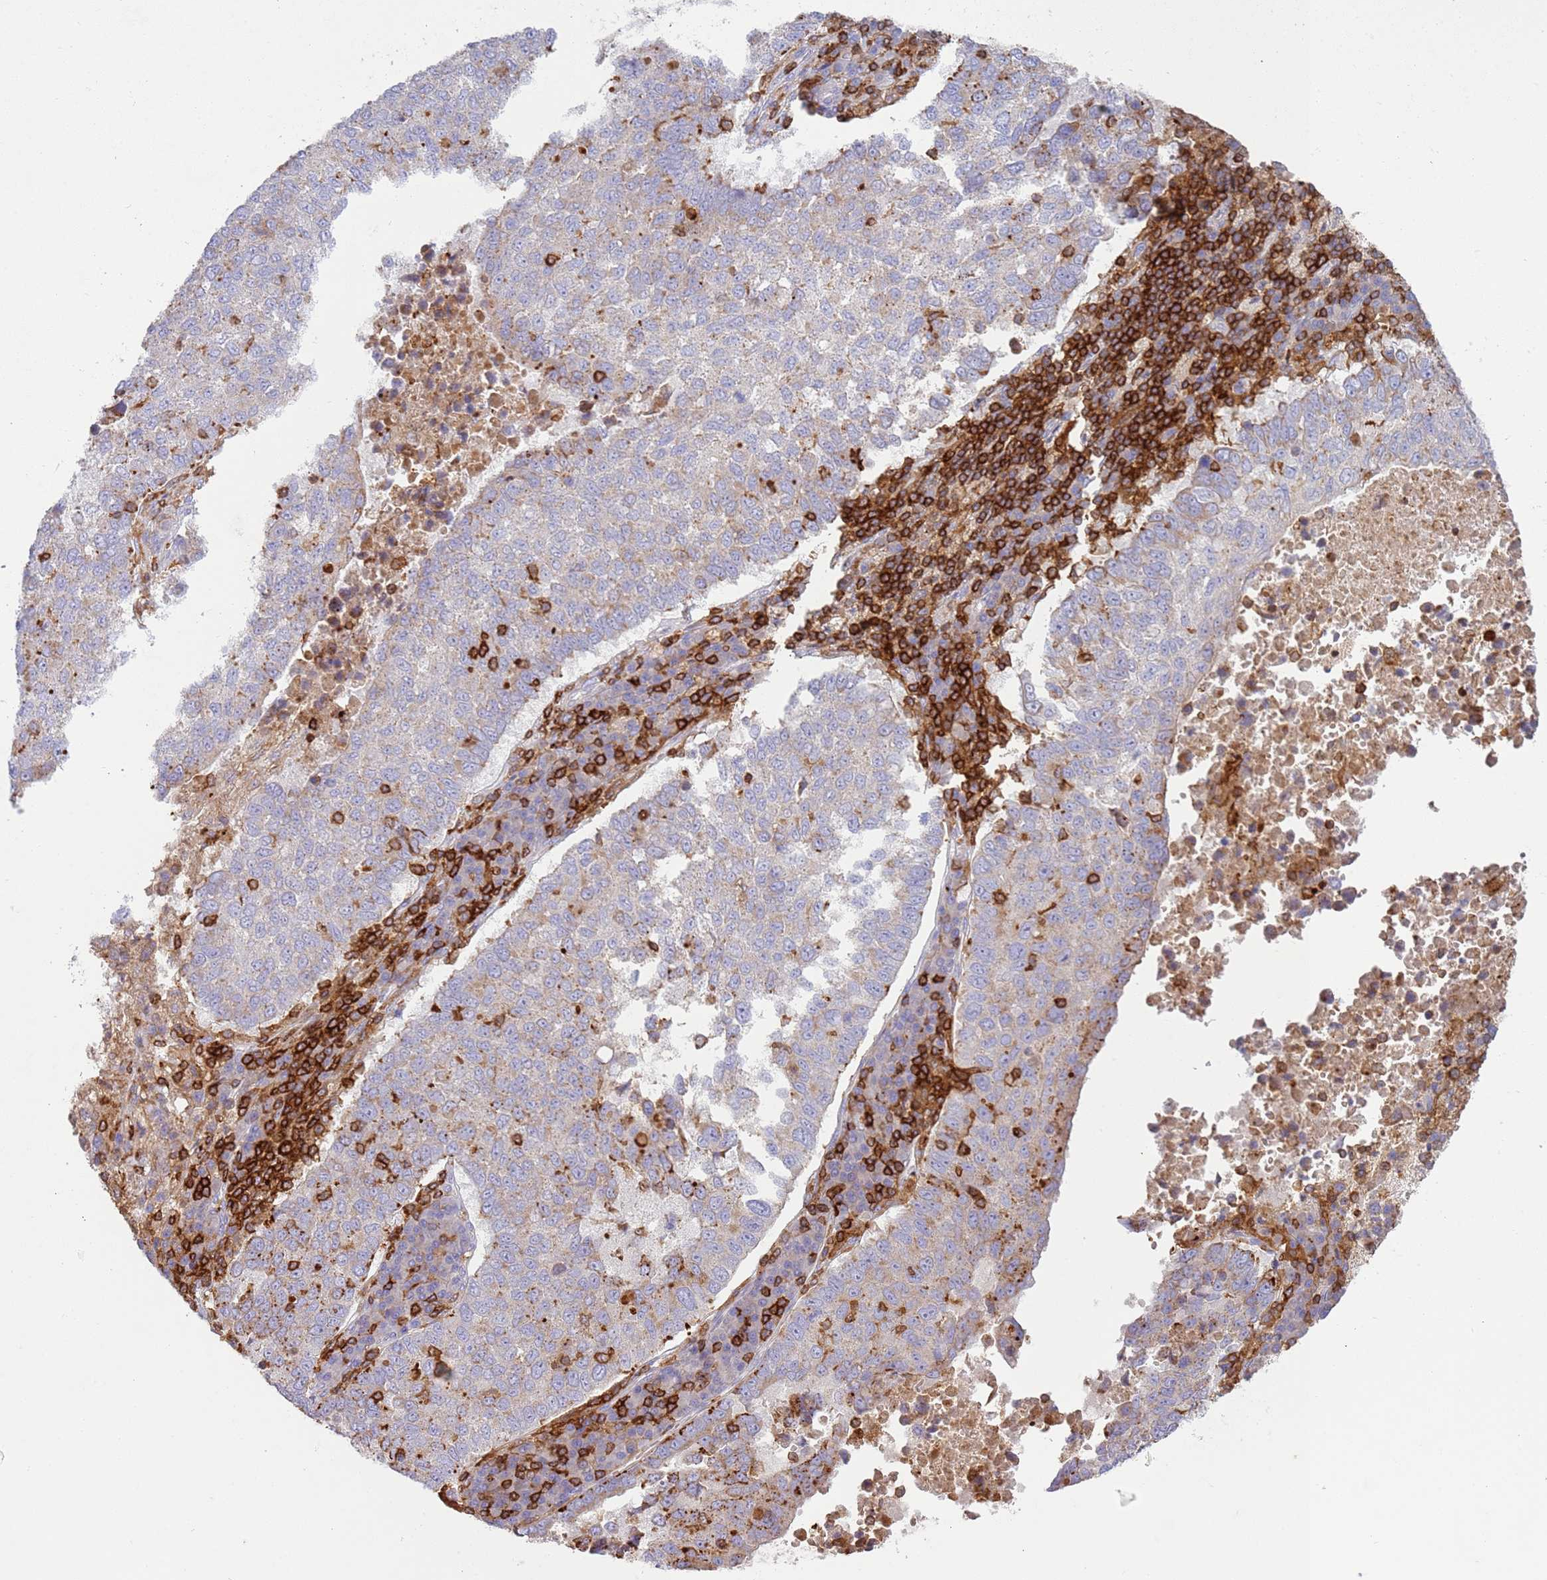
{"staining": {"intensity": "weak", "quantity": ">75%", "location": "cytoplasmic/membranous"}, "tissue": "lung cancer", "cell_type": "Tumor cells", "image_type": "cancer", "snomed": [{"axis": "morphology", "description": "Squamous cell carcinoma, NOS"}, {"axis": "topography", "description": "Lung"}], "caption": "A histopathology image showing weak cytoplasmic/membranous staining in approximately >75% of tumor cells in lung squamous cell carcinoma, as visualized by brown immunohistochemical staining.", "gene": "TTPAL", "patient": {"sex": "male", "age": 73}}